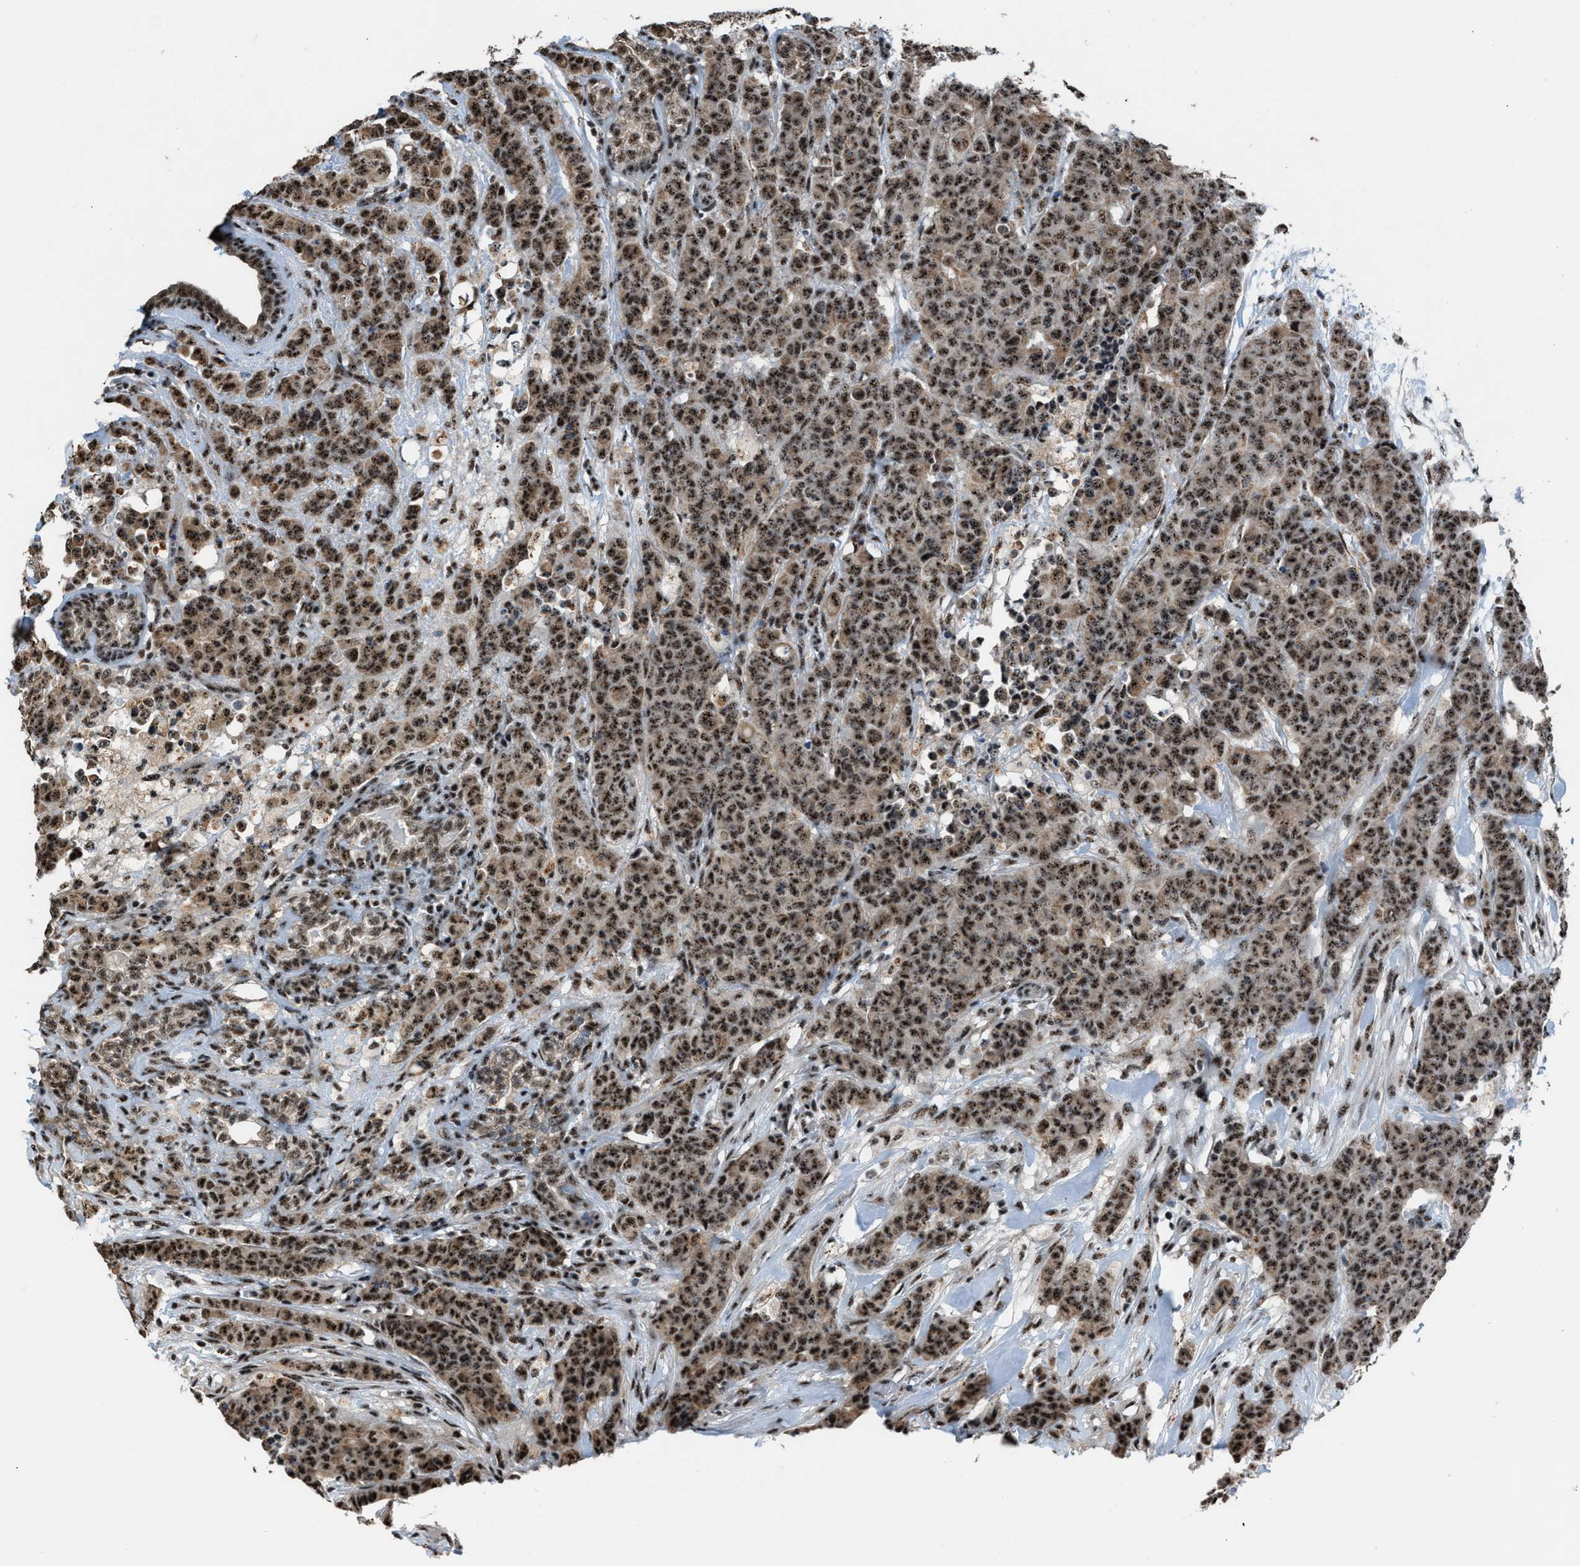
{"staining": {"intensity": "strong", "quantity": ">75%", "location": "nuclear"}, "tissue": "breast cancer", "cell_type": "Tumor cells", "image_type": "cancer", "snomed": [{"axis": "morphology", "description": "Normal tissue, NOS"}, {"axis": "morphology", "description": "Duct carcinoma"}, {"axis": "topography", "description": "Breast"}], "caption": "Immunohistochemical staining of human breast invasive ductal carcinoma demonstrates high levels of strong nuclear positivity in approximately >75% of tumor cells. (IHC, brightfield microscopy, high magnification).", "gene": "CENPP", "patient": {"sex": "female", "age": 40}}